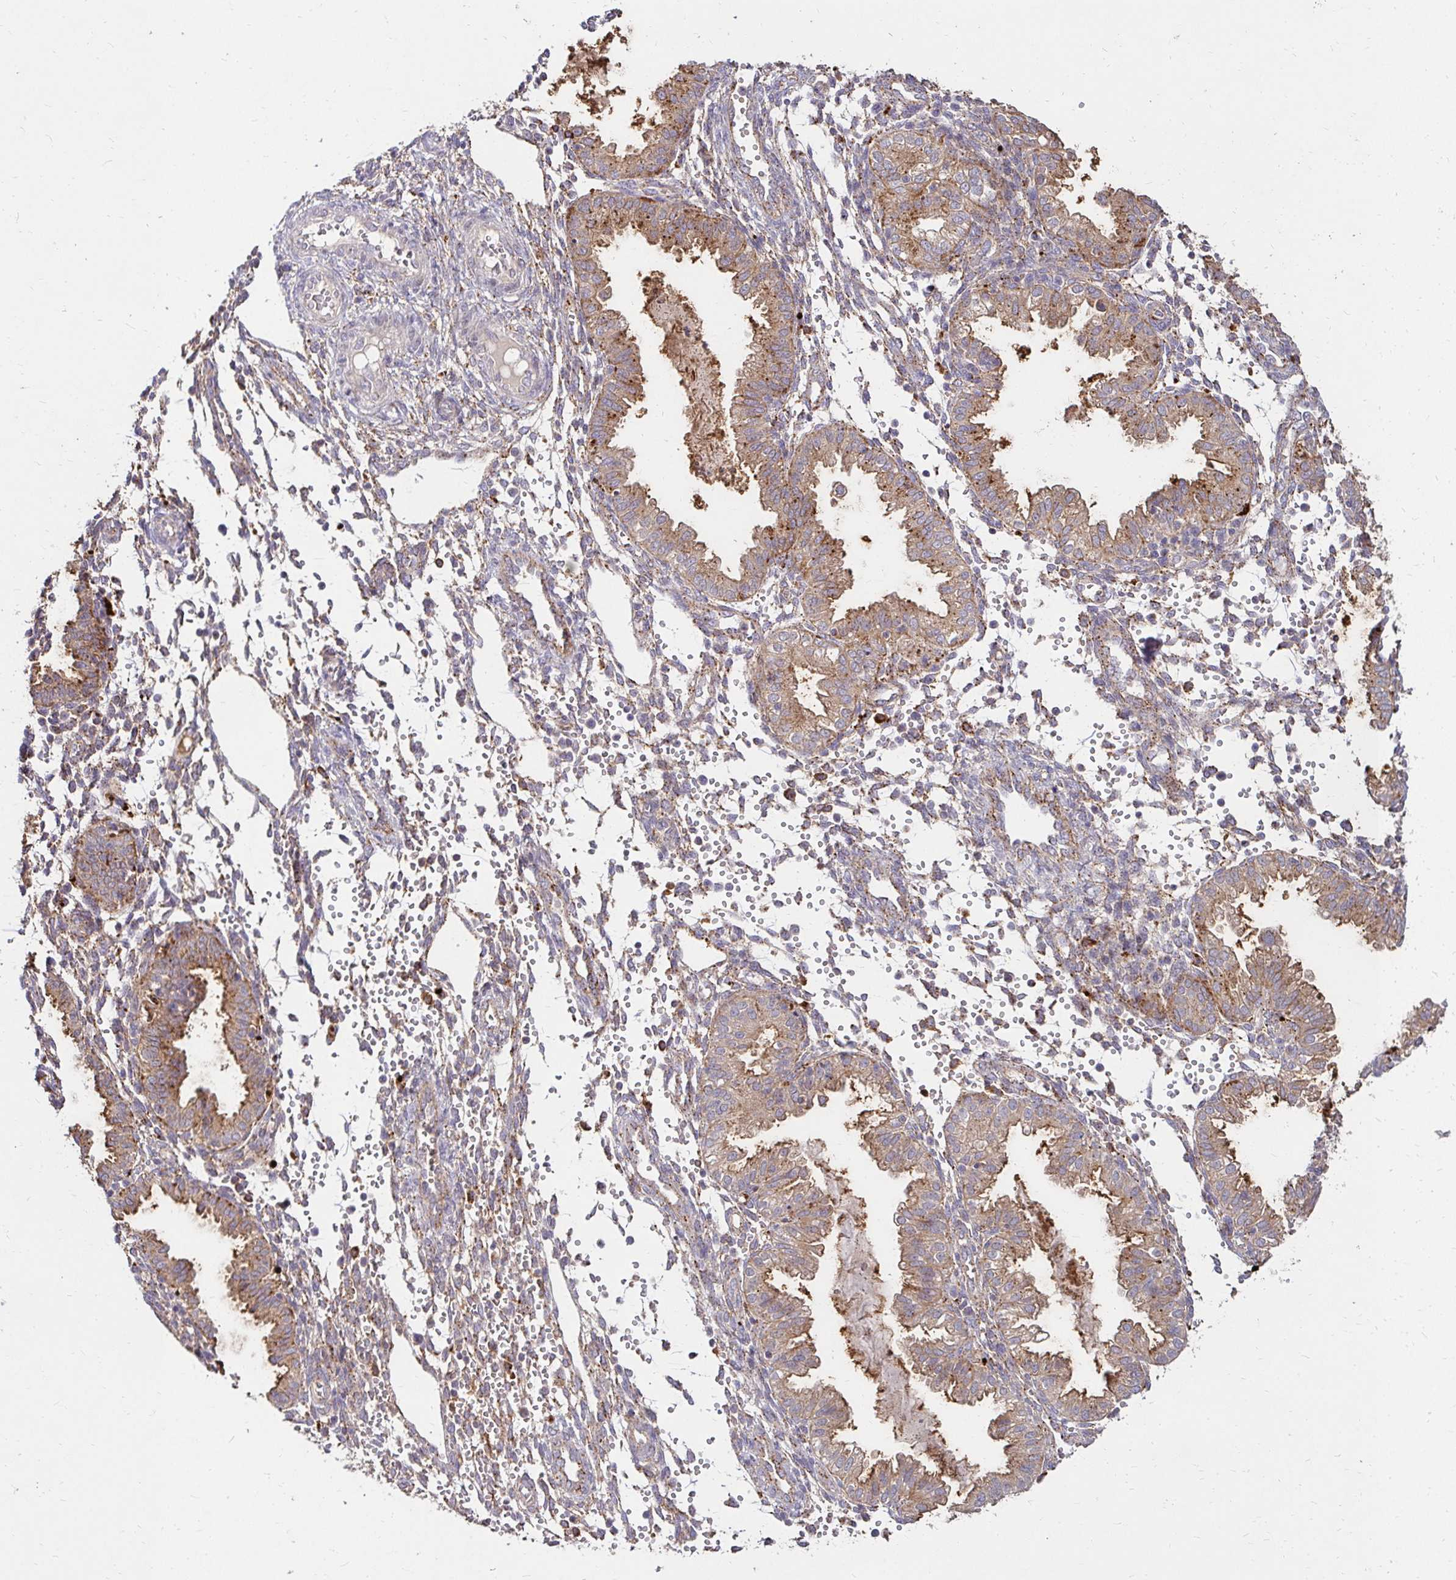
{"staining": {"intensity": "weak", "quantity": "25%-75%", "location": "cytoplasmic/membranous"}, "tissue": "endometrium", "cell_type": "Cells in endometrial stroma", "image_type": "normal", "snomed": [{"axis": "morphology", "description": "Normal tissue, NOS"}, {"axis": "topography", "description": "Endometrium"}], "caption": "IHC photomicrograph of unremarkable endometrium stained for a protein (brown), which displays low levels of weak cytoplasmic/membranous staining in approximately 25%-75% of cells in endometrial stroma.", "gene": "IDUA", "patient": {"sex": "female", "age": 33}}